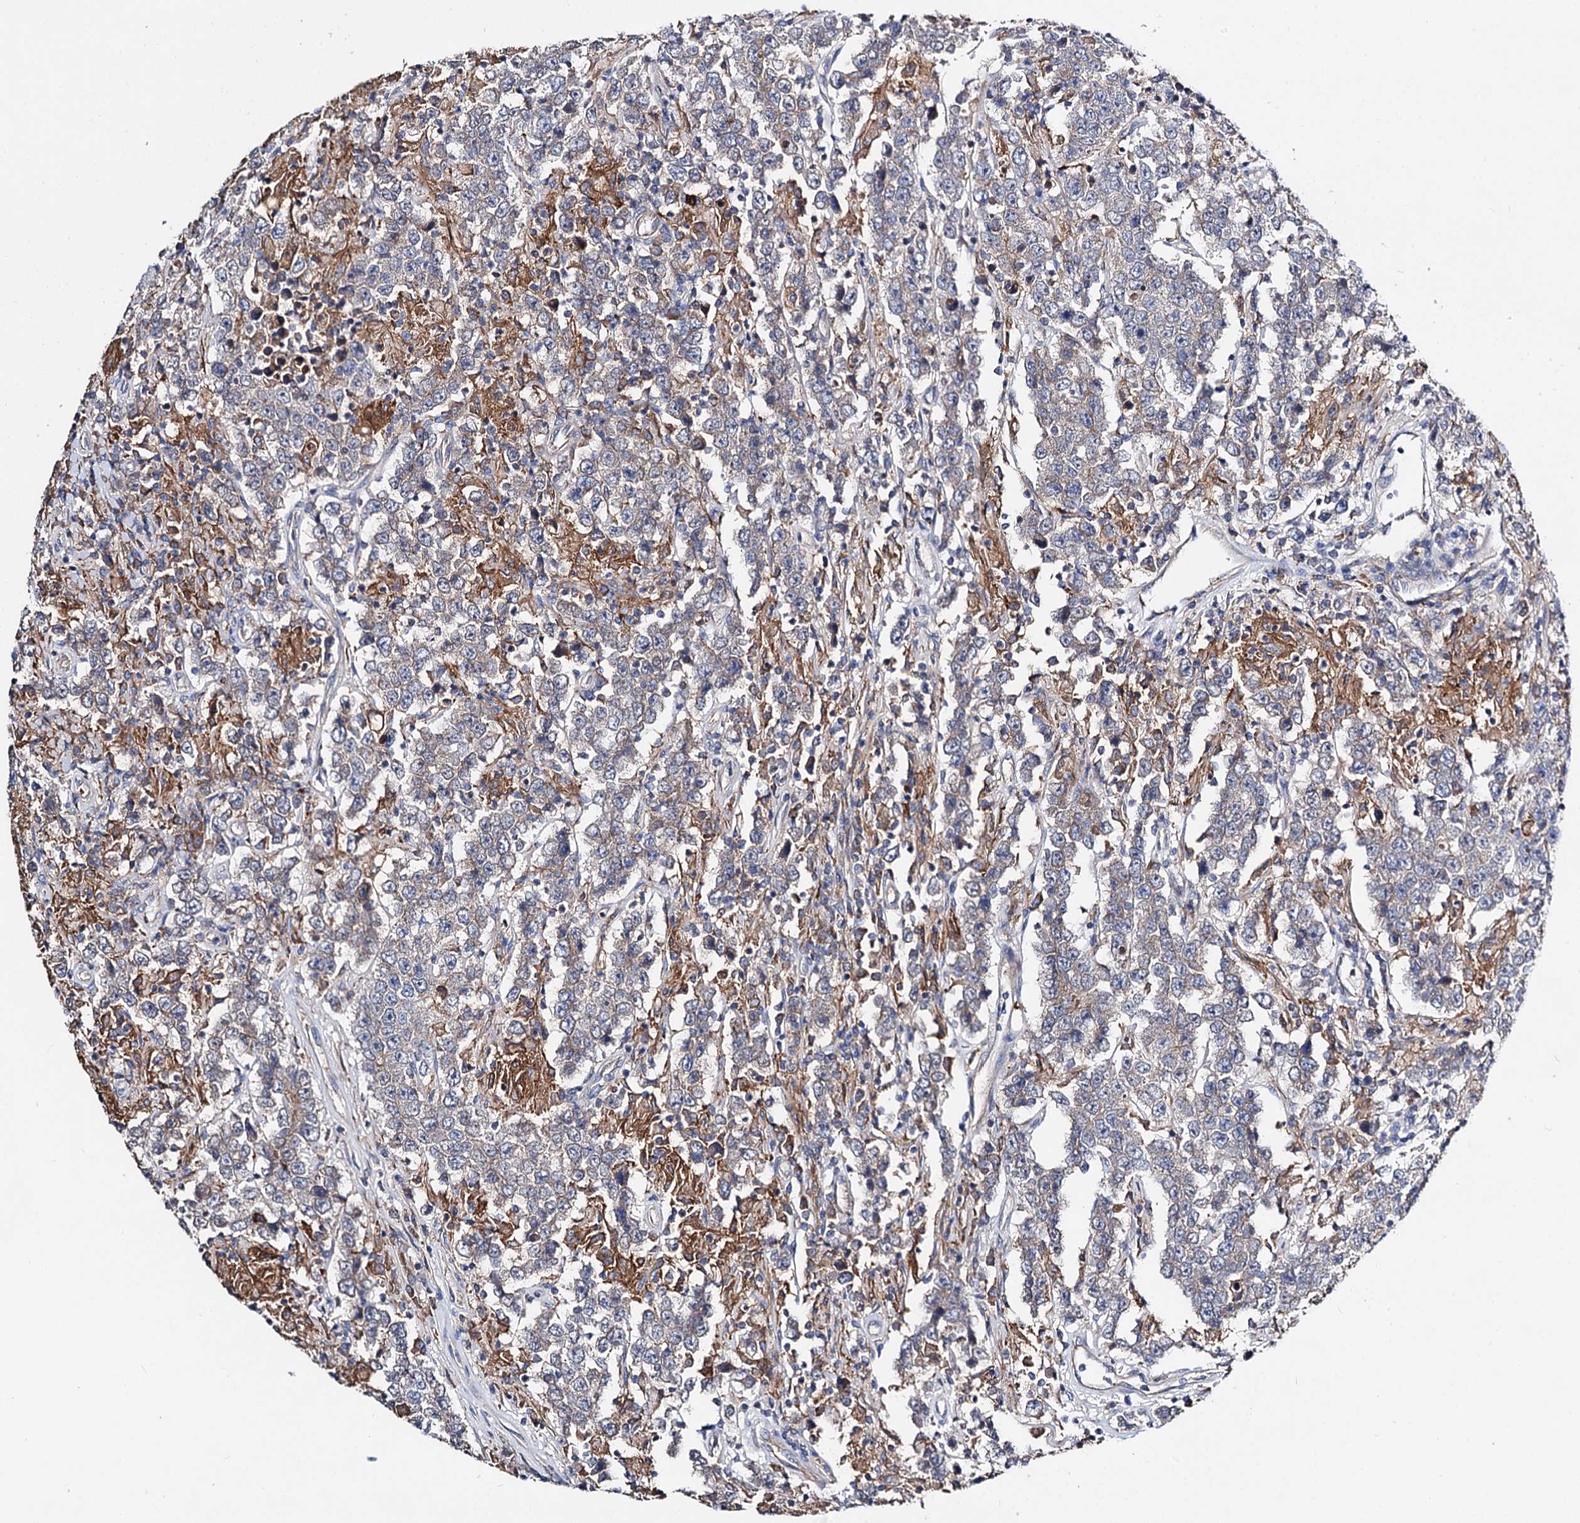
{"staining": {"intensity": "weak", "quantity": "25%-75%", "location": "cytoplasmic/membranous"}, "tissue": "testis cancer", "cell_type": "Tumor cells", "image_type": "cancer", "snomed": [{"axis": "morphology", "description": "Normal tissue, NOS"}, {"axis": "morphology", "description": "Urothelial carcinoma, High grade"}, {"axis": "morphology", "description": "Seminoma, NOS"}, {"axis": "morphology", "description": "Carcinoma, Embryonal, NOS"}, {"axis": "topography", "description": "Urinary bladder"}, {"axis": "topography", "description": "Testis"}], "caption": "Weak cytoplasmic/membranous protein expression is seen in approximately 25%-75% of tumor cells in testis cancer.", "gene": "HVCN1", "patient": {"sex": "male", "age": 41}}